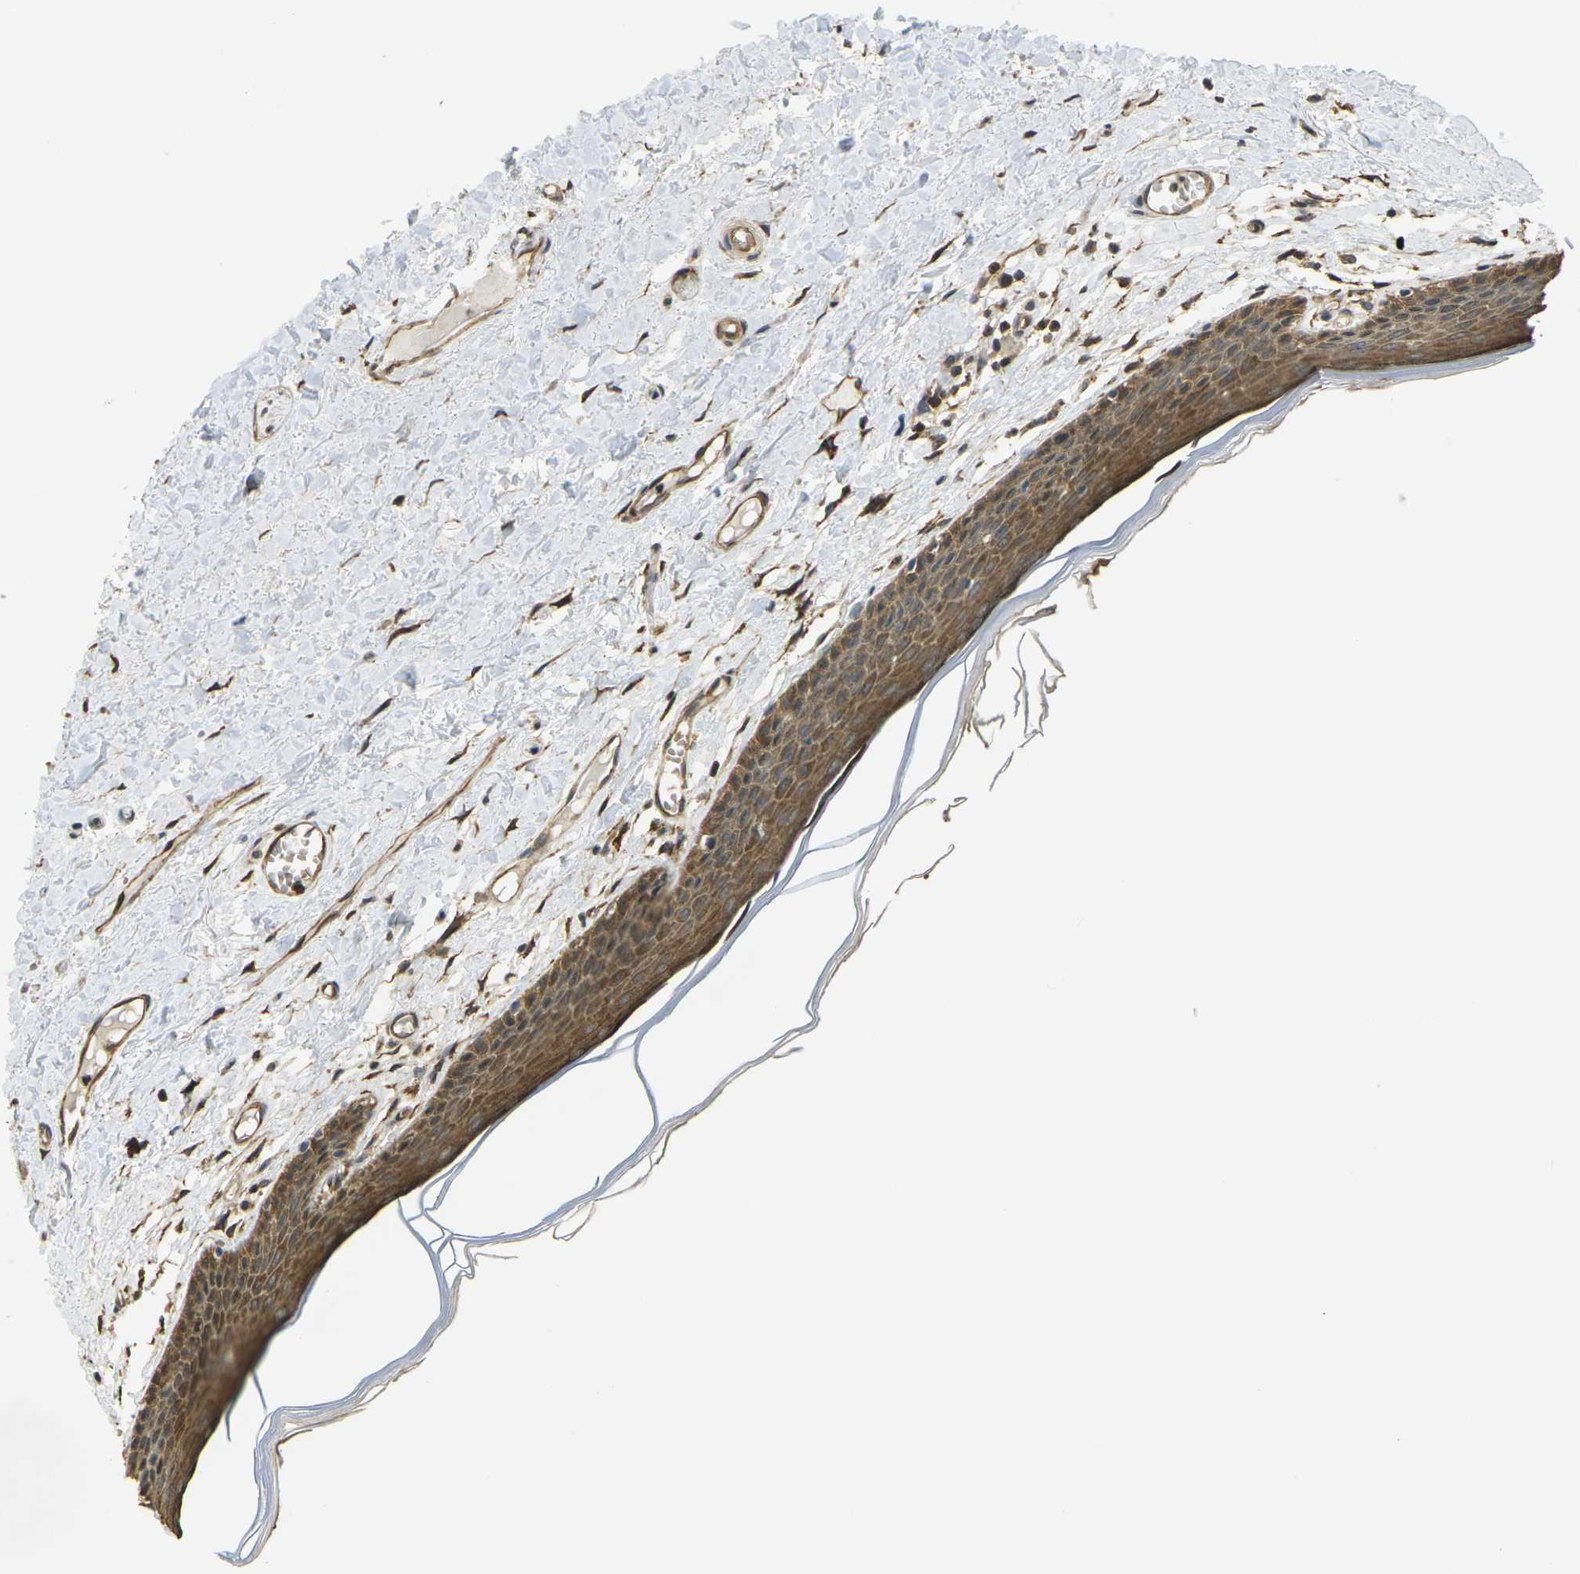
{"staining": {"intensity": "strong", "quantity": ">75%", "location": "cytoplasmic/membranous"}, "tissue": "skin", "cell_type": "Epidermal cells", "image_type": "normal", "snomed": [{"axis": "morphology", "description": "Normal tissue, NOS"}, {"axis": "topography", "description": "Vulva"}], "caption": "Immunohistochemistry (DAB (3,3'-diaminobenzidine)) staining of benign human skin shows strong cytoplasmic/membranous protein positivity in about >75% of epidermal cells. The protein is shown in brown color, while the nuclei are stained blue.", "gene": "CAST", "patient": {"sex": "female", "age": 54}}